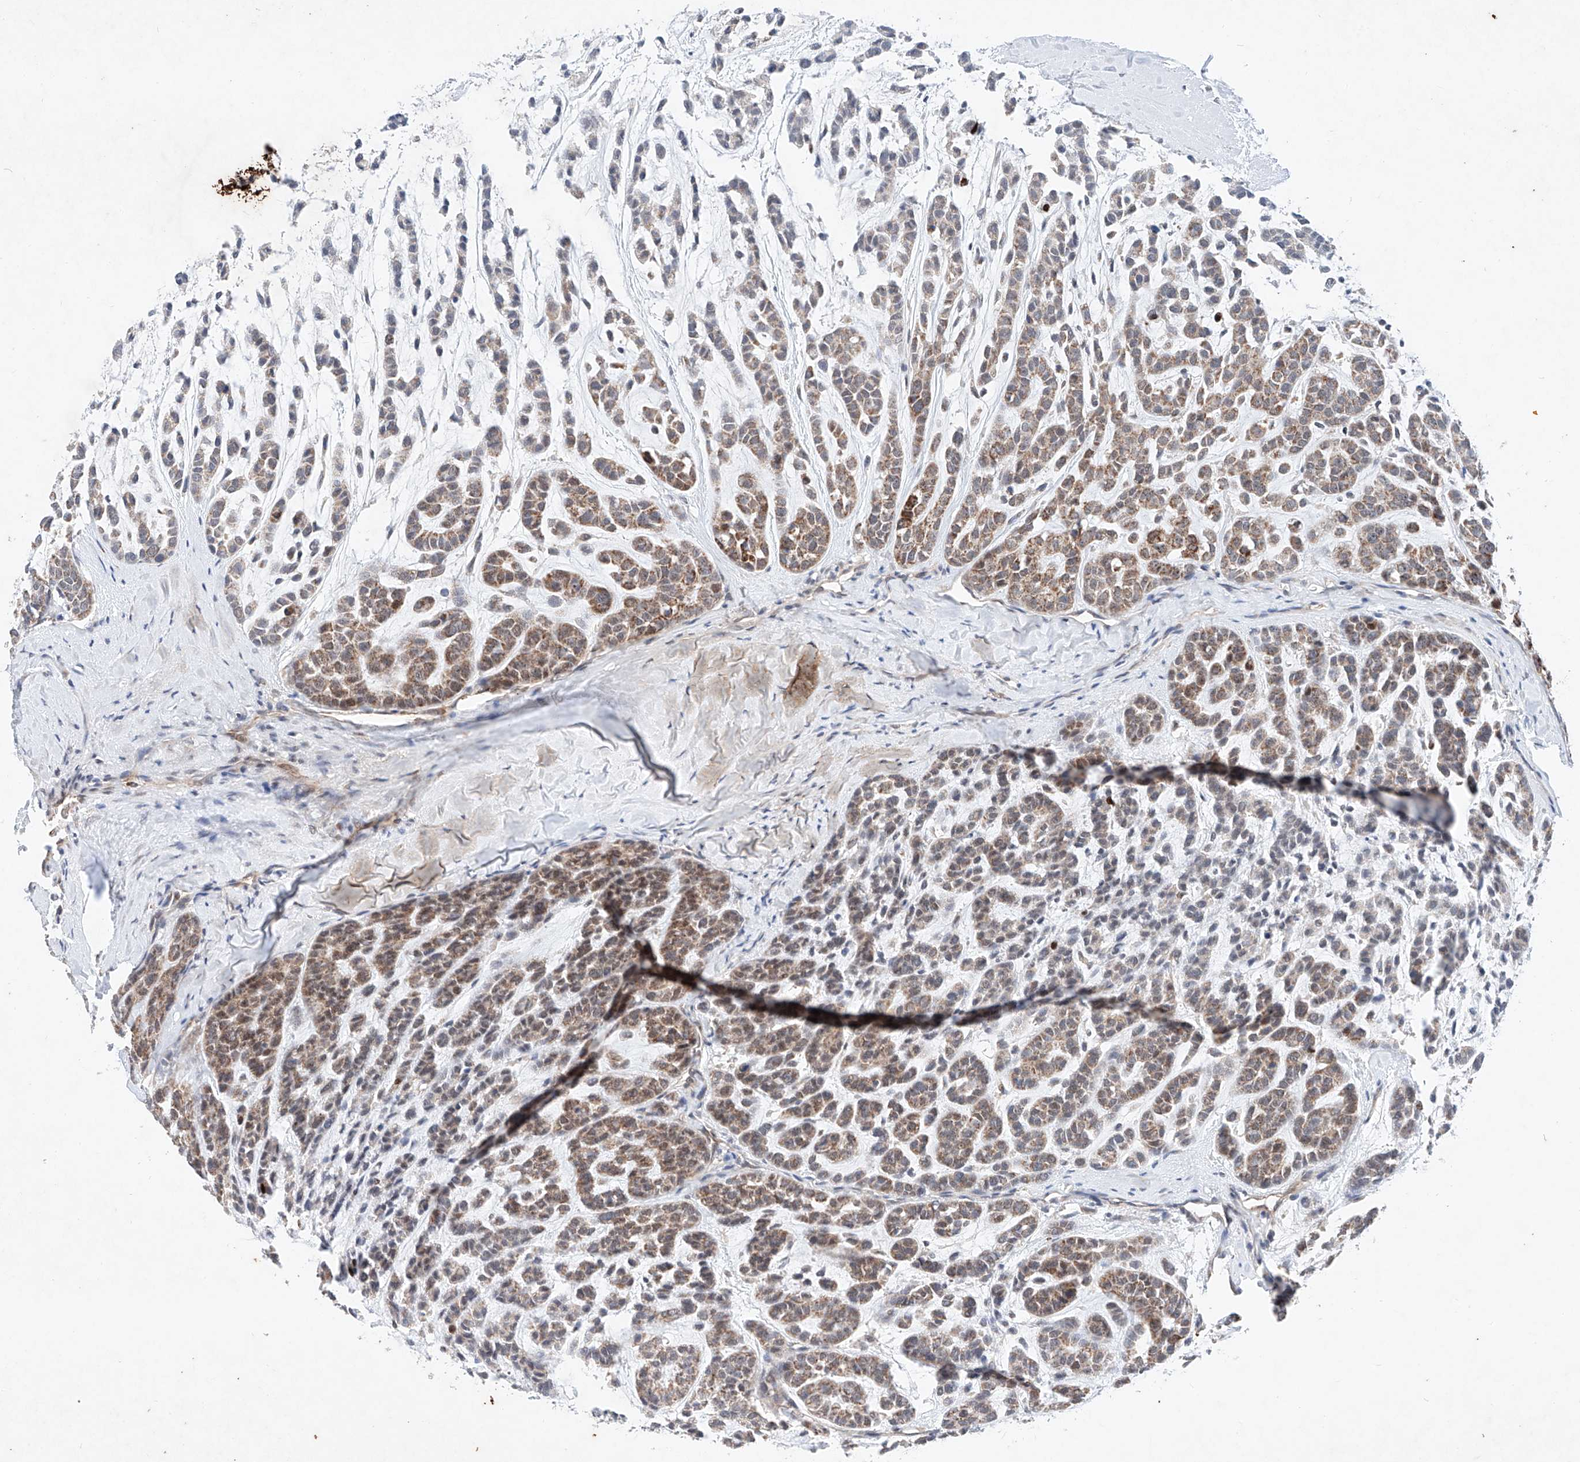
{"staining": {"intensity": "weak", "quantity": ">75%", "location": "cytoplasmic/membranous"}, "tissue": "head and neck cancer", "cell_type": "Tumor cells", "image_type": "cancer", "snomed": [{"axis": "morphology", "description": "Adenocarcinoma, NOS"}, {"axis": "morphology", "description": "Adenoma, NOS"}, {"axis": "topography", "description": "Head-Neck"}], "caption": "Protein expression analysis of human head and neck adenocarcinoma reveals weak cytoplasmic/membranous expression in about >75% of tumor cells.", "gene": "FASTK", "patient": {"sex": "female", "age": 55}}